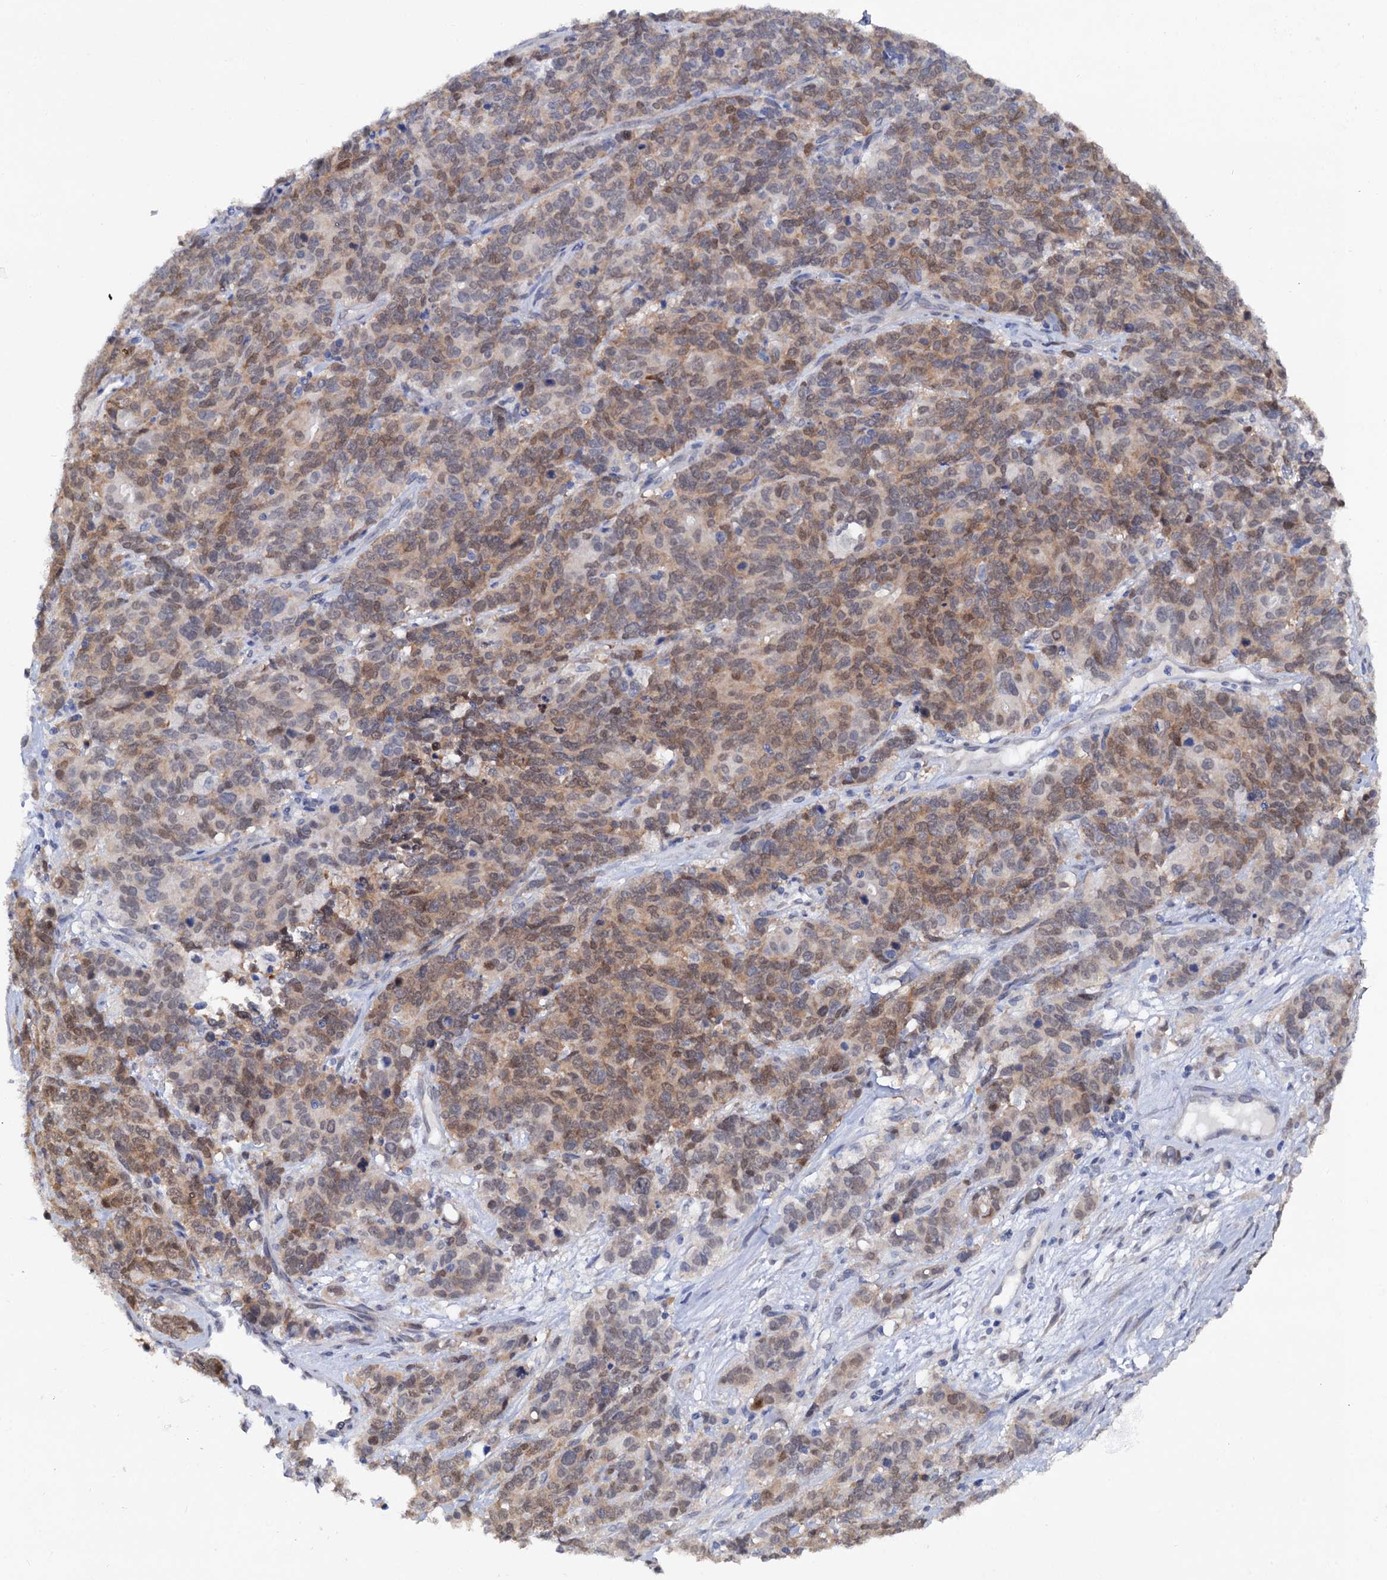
{"staining": {"intensity": "moderate", "quantity": ">75%", "location": "cytoplasmic/membranous,nuclear"}, "tissue": "cervical cancer", "cell_type": "Tumor cells", "image_type": "cancer", "snomed": [{"axis": "morphology", "description": "Squamous cell carcinoma, NOS"}, {"axis": "topography", "description": "Cervix"}], "caption": "Immunohistochemical staining of squamous cell carcinoma (cervical) displays medium levels of moderate cytoplasmic/membranous and nuclear expression in about >75% of tumor cells.", "gene": "CAPRIN2", "patient": {"sex": "female", "age": 60}}